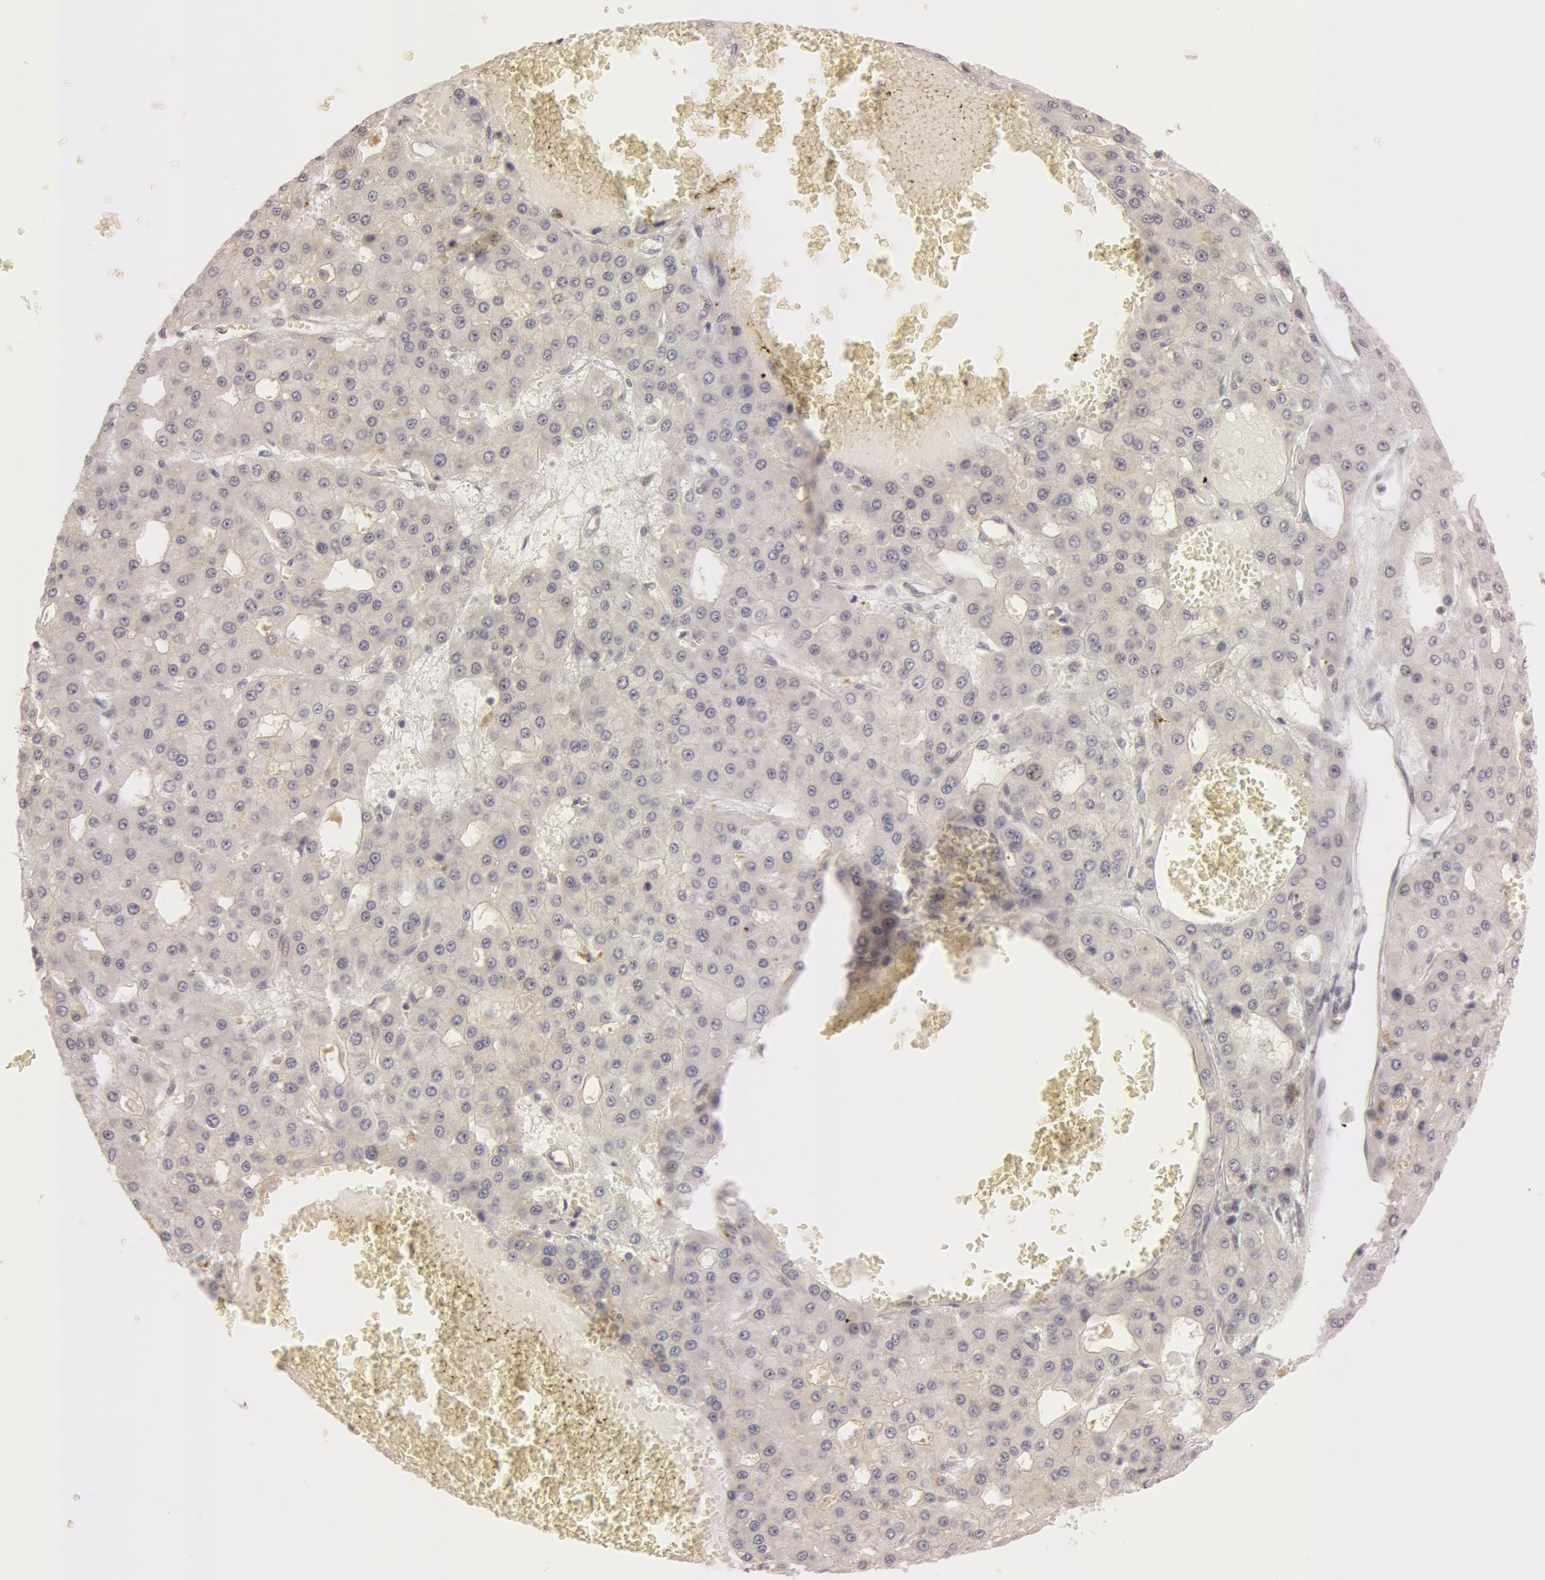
{"staining": {"intensity": "negative", "quantity": "none", "location": "none"}, "tissue": "liver cancer", "cell_type": "Tumor cells", "image_type": "cancer", "snomed": [{"axis": "morphology", "description": "Carcinoma, Hepatocellular, NOS"}, {"axis": "topography", "description": "Liver"}], "caption": "Human liver cancer (hepatocellular carcinoma) stained for a protein using immunohistochemistry shows no staining in tumor cells.", "gene": "RALGAPA1", "patient": {"sex": "male", "age": 47}}